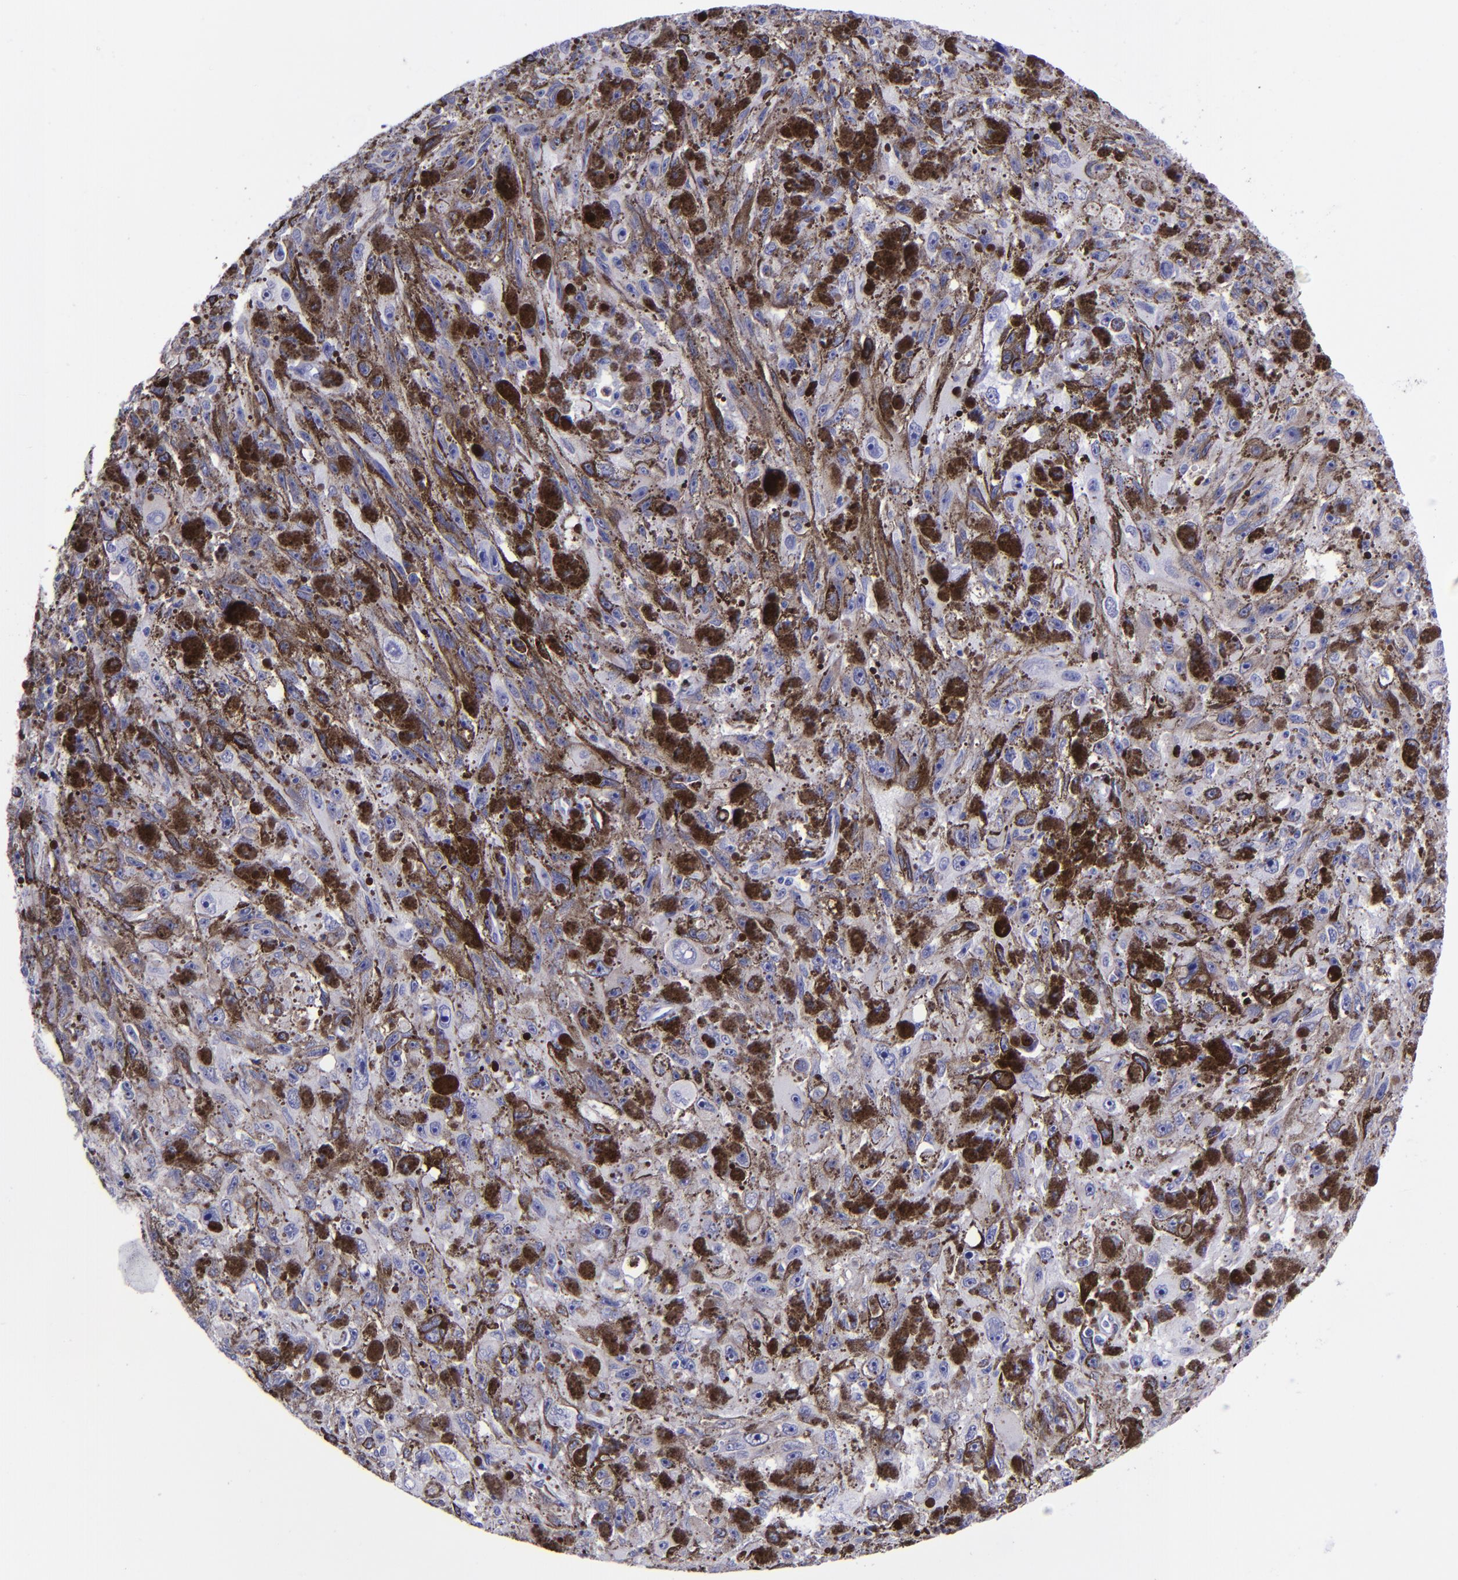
{"staining": {"intensity": "negative", "quantity": "none", "location": "none"}, "tissue": "melanoma", "cell_type": "Tumor cells", "image_type": "cancer", "snomed": [{"axis": "morphology", "description": "Malignant melanoma, NOS"}, {"axis": "topography", "description": "Skin"}], "caption": "Tumor cells show no significant positivity in malignant melanoma.", "gene": "CR1", "patient": {"sex": "female", "age": 104}}